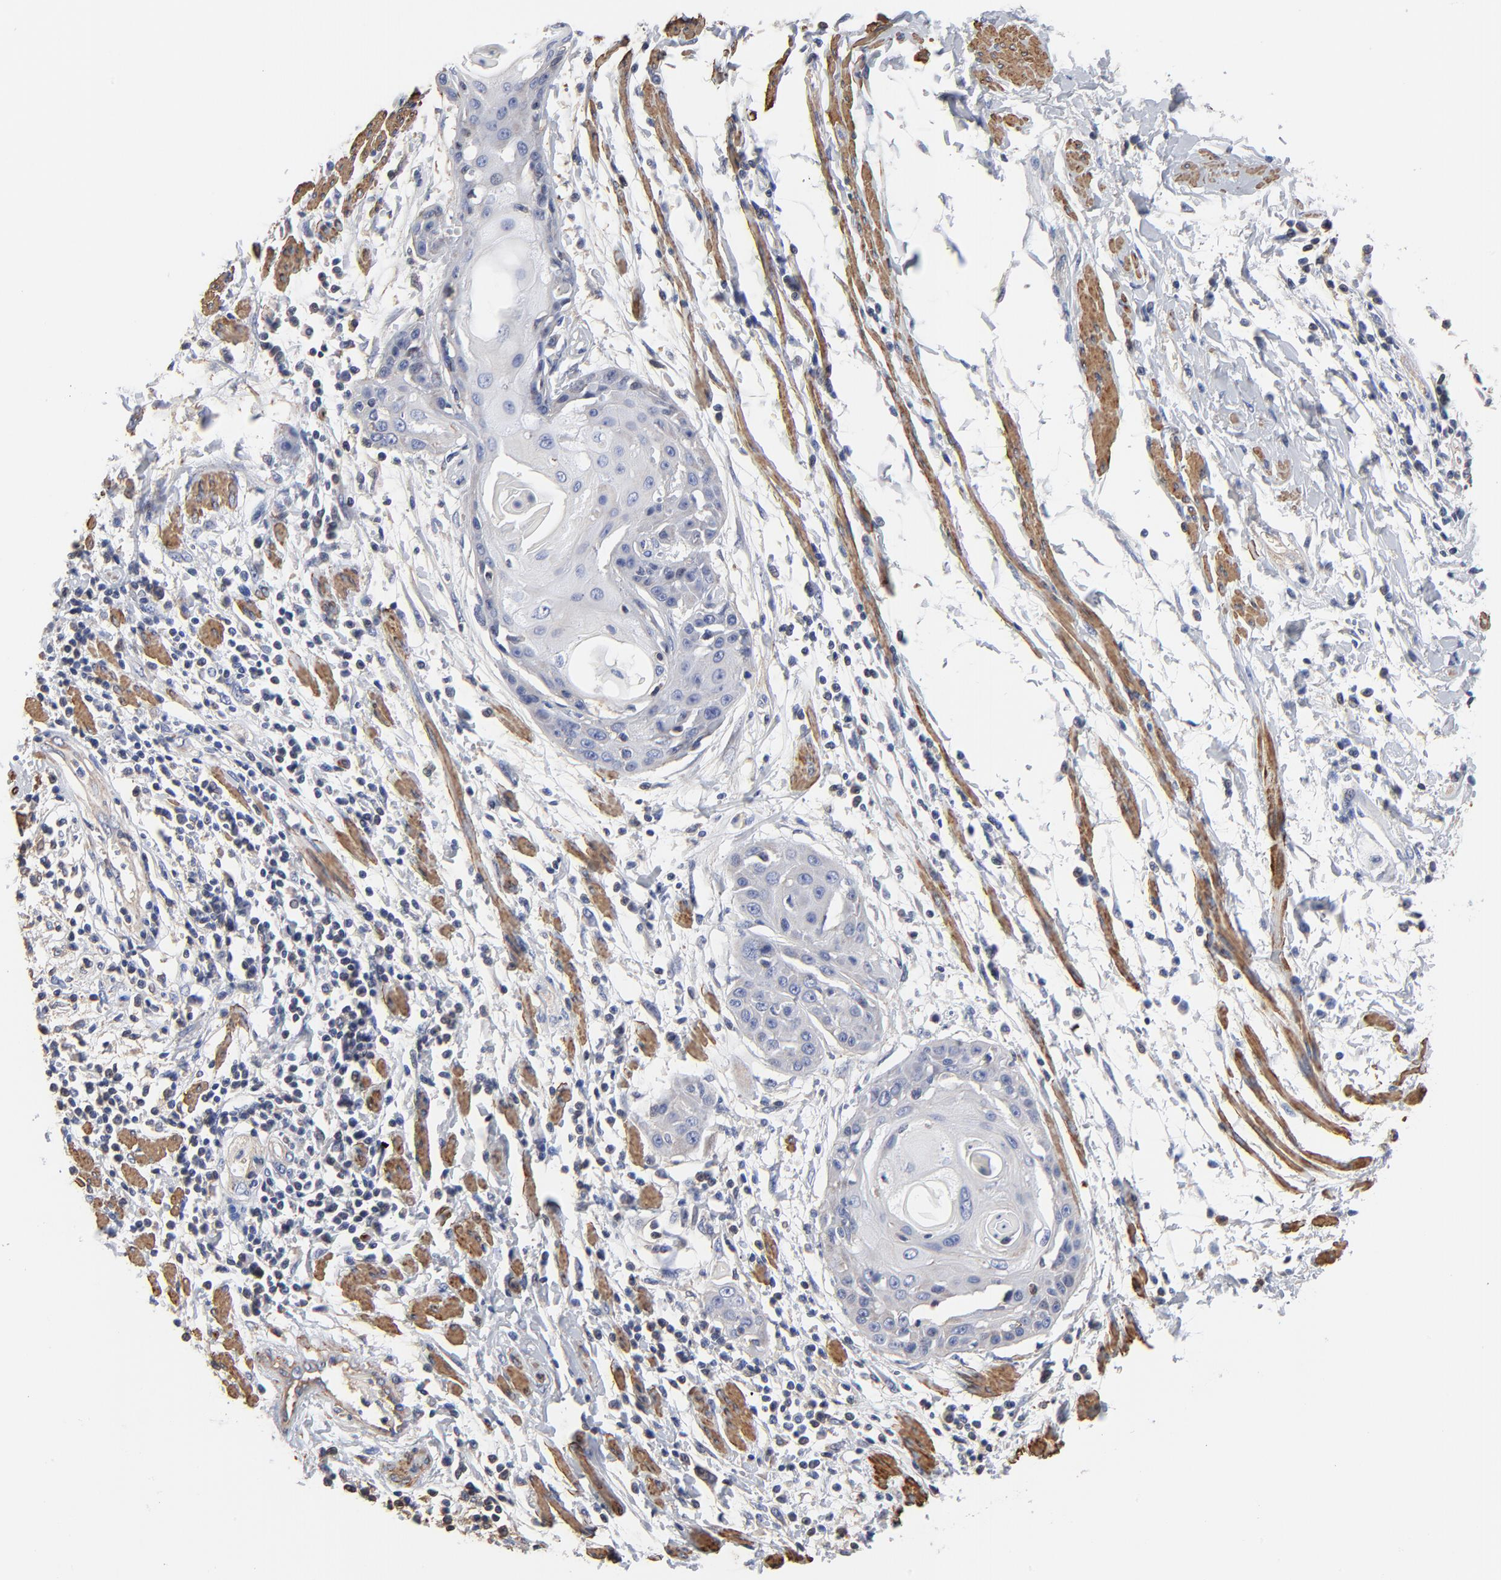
{"staining": {"intensity": "negative", "quantity": "none", "location": "none"}, "tissue": "cervical cancer", "cell_type": "Tumor cells", "image_type": "cancer", "snomed": [{"axis": "morphology", "description": "Squamous cell carcinoma, NOS"}, {"axis": "topography", "description": "Cervix"}], "caption": "Immunohistochemistry image of human cervical cancer (squamous cell carcinoma) stained for a protein (brown), which shows no staining in tumor cells.", "gene": "ACTA2", "patient": {"sex": "female", "age": 57}}